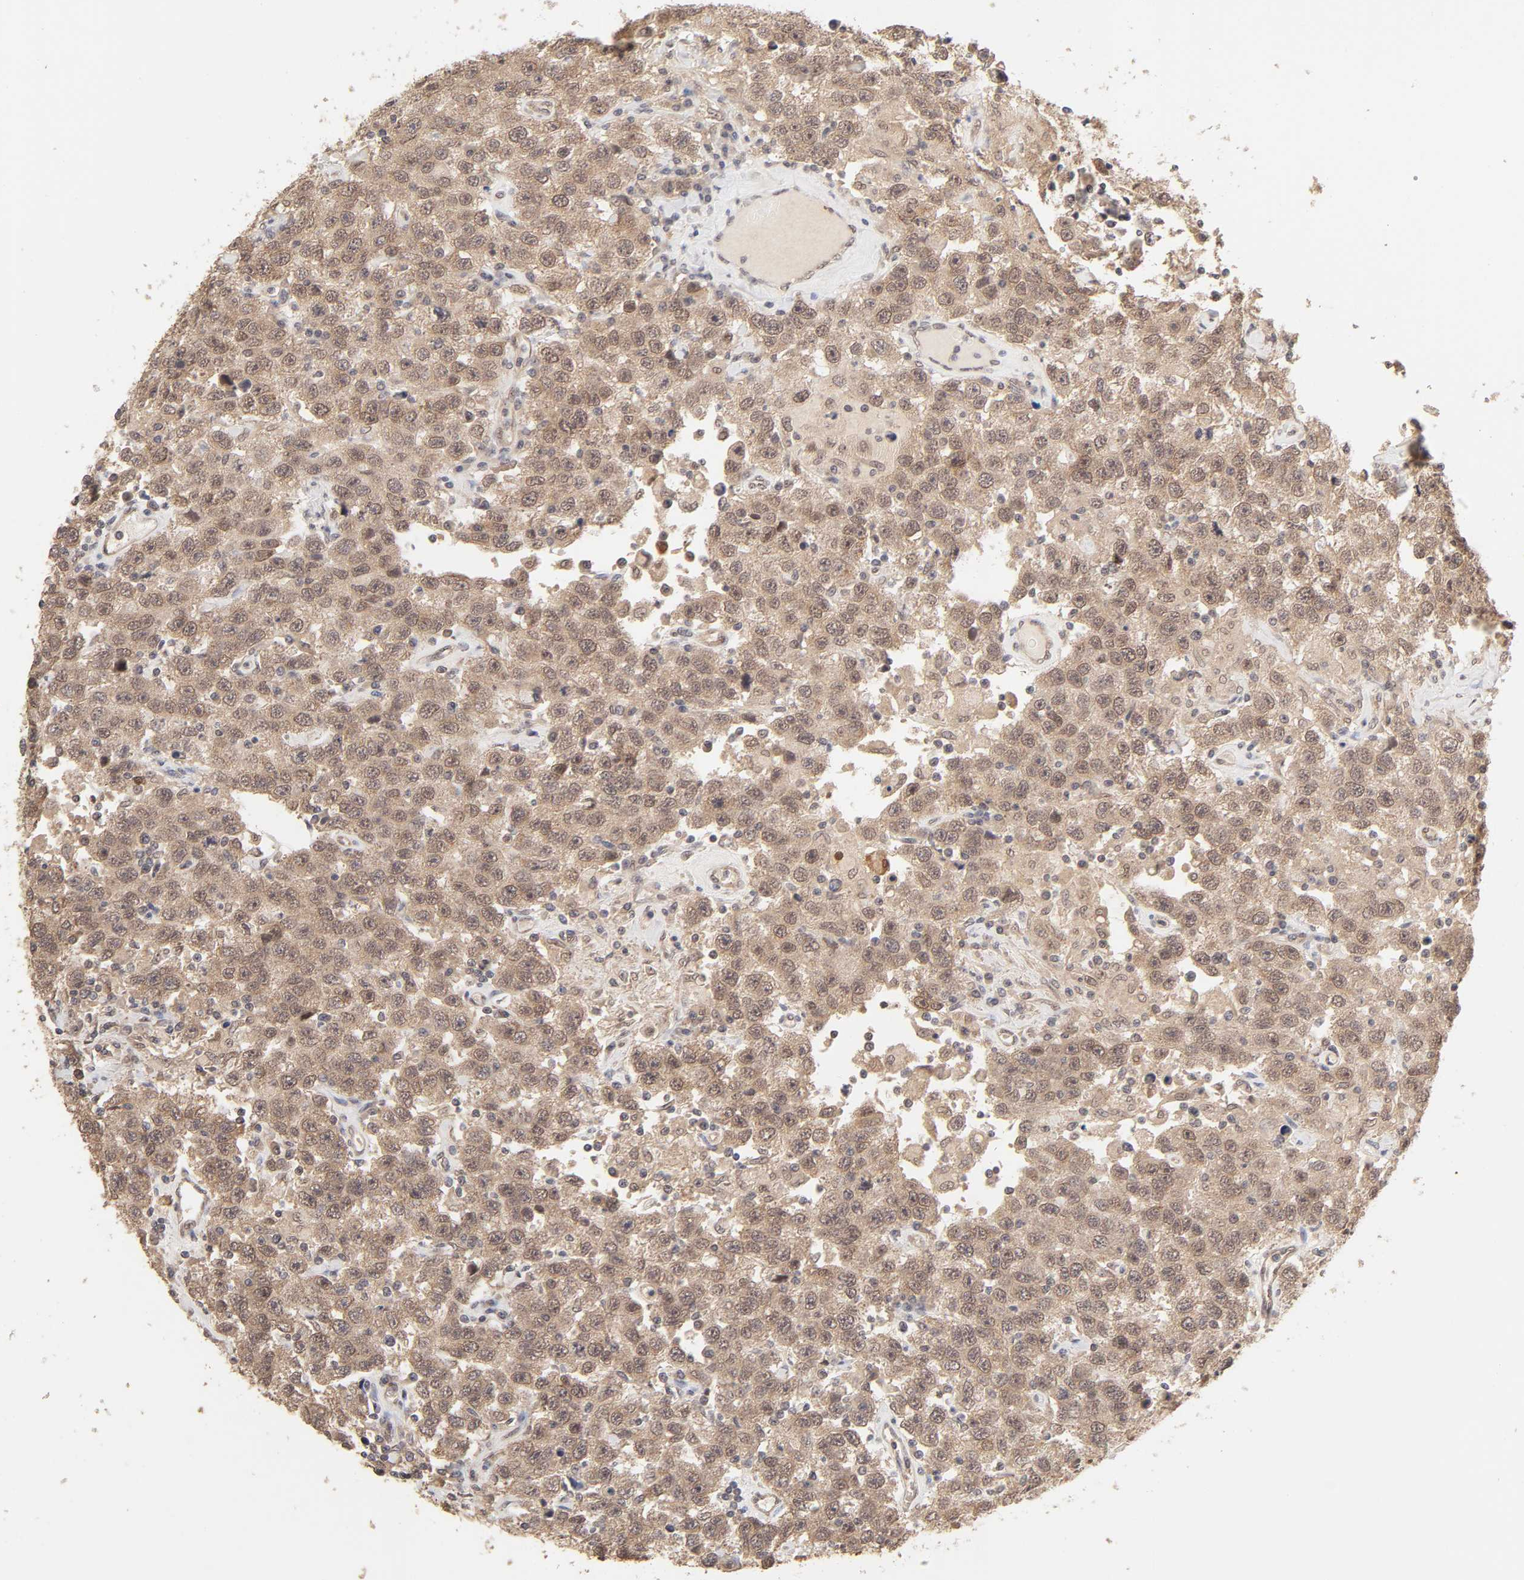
{"staining": {"intensity": "moderate", "quantity": ">75%", "location": "cytoplasmic/membranous"}, "tissue": "testis cancer", "cell_type": "Tumor cells", "image_type": "cancer", "snomed": [{"axis": "morphology", "description": "Seminoma, NOS"}, {"axis": "topography", "description": "Testis"}], "caption": "This is an image of immunohistochemistry (IHC) staining of testis seminoma, which shows moderate expression in the cytoplasmic/membranous of tumor cells.", "gene": "MAPK1", "patient": {"sex": "male", "age": 41}}